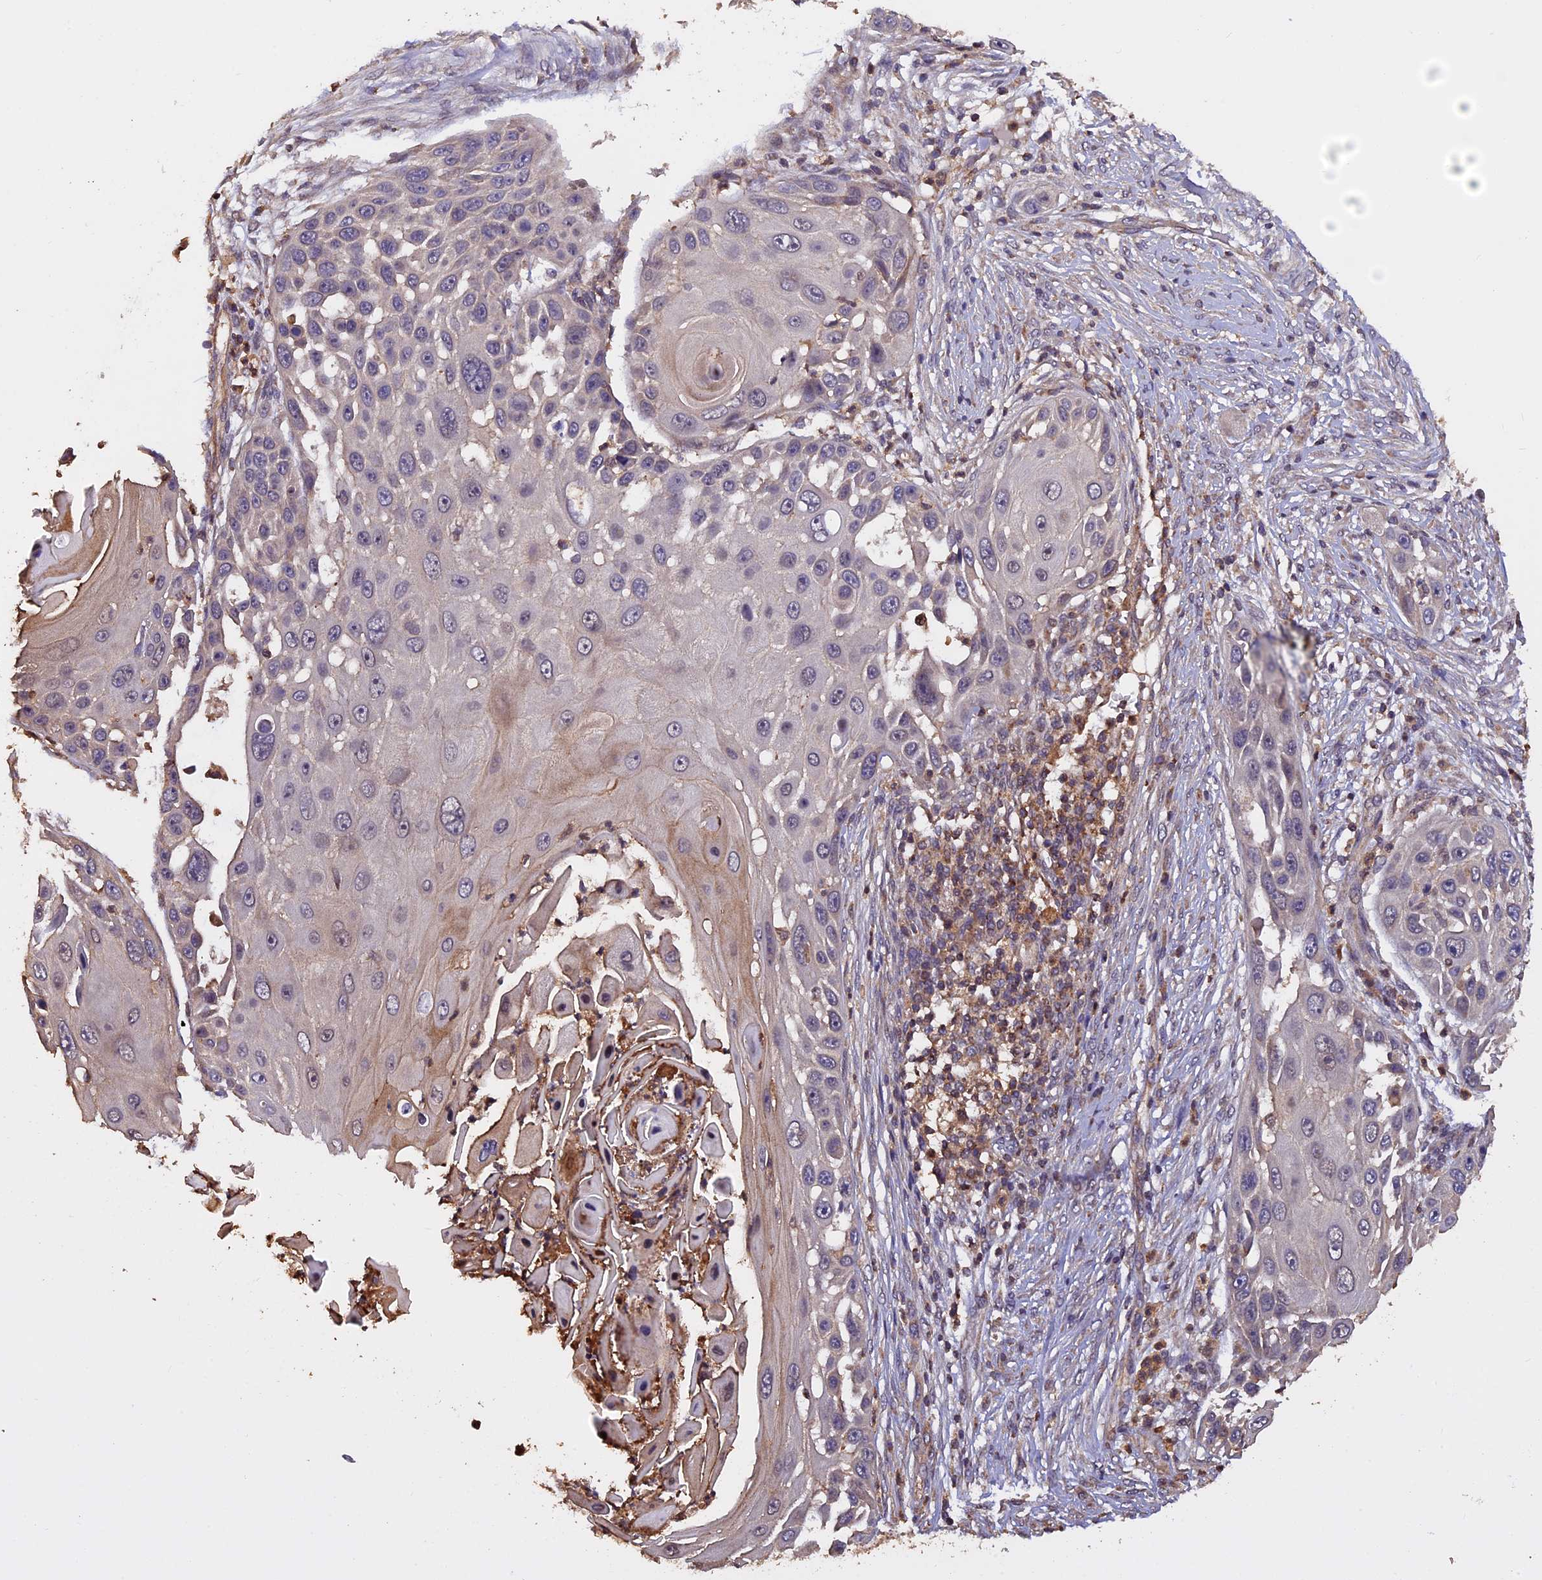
{"staining": {"intensity": "weak", "quantity": "<25%", "location": "cytoplasmic/membranous"}, "tissue": "skin cancer", "cell_type": "Tumor cells", "image_type": "cancer", "snomed": [{"axis": "morphology", "description": "Squamous cell carcinoma, NOS"}, {"axis": "topography", "description": "Skin"}], "caption": "Skin cancer (squamous cell carcinoma) stained for a protein using IHC shows no expression tumor cells.", "gene": "PKD2L2", "patient": {"sex": "female", "age": 44}}